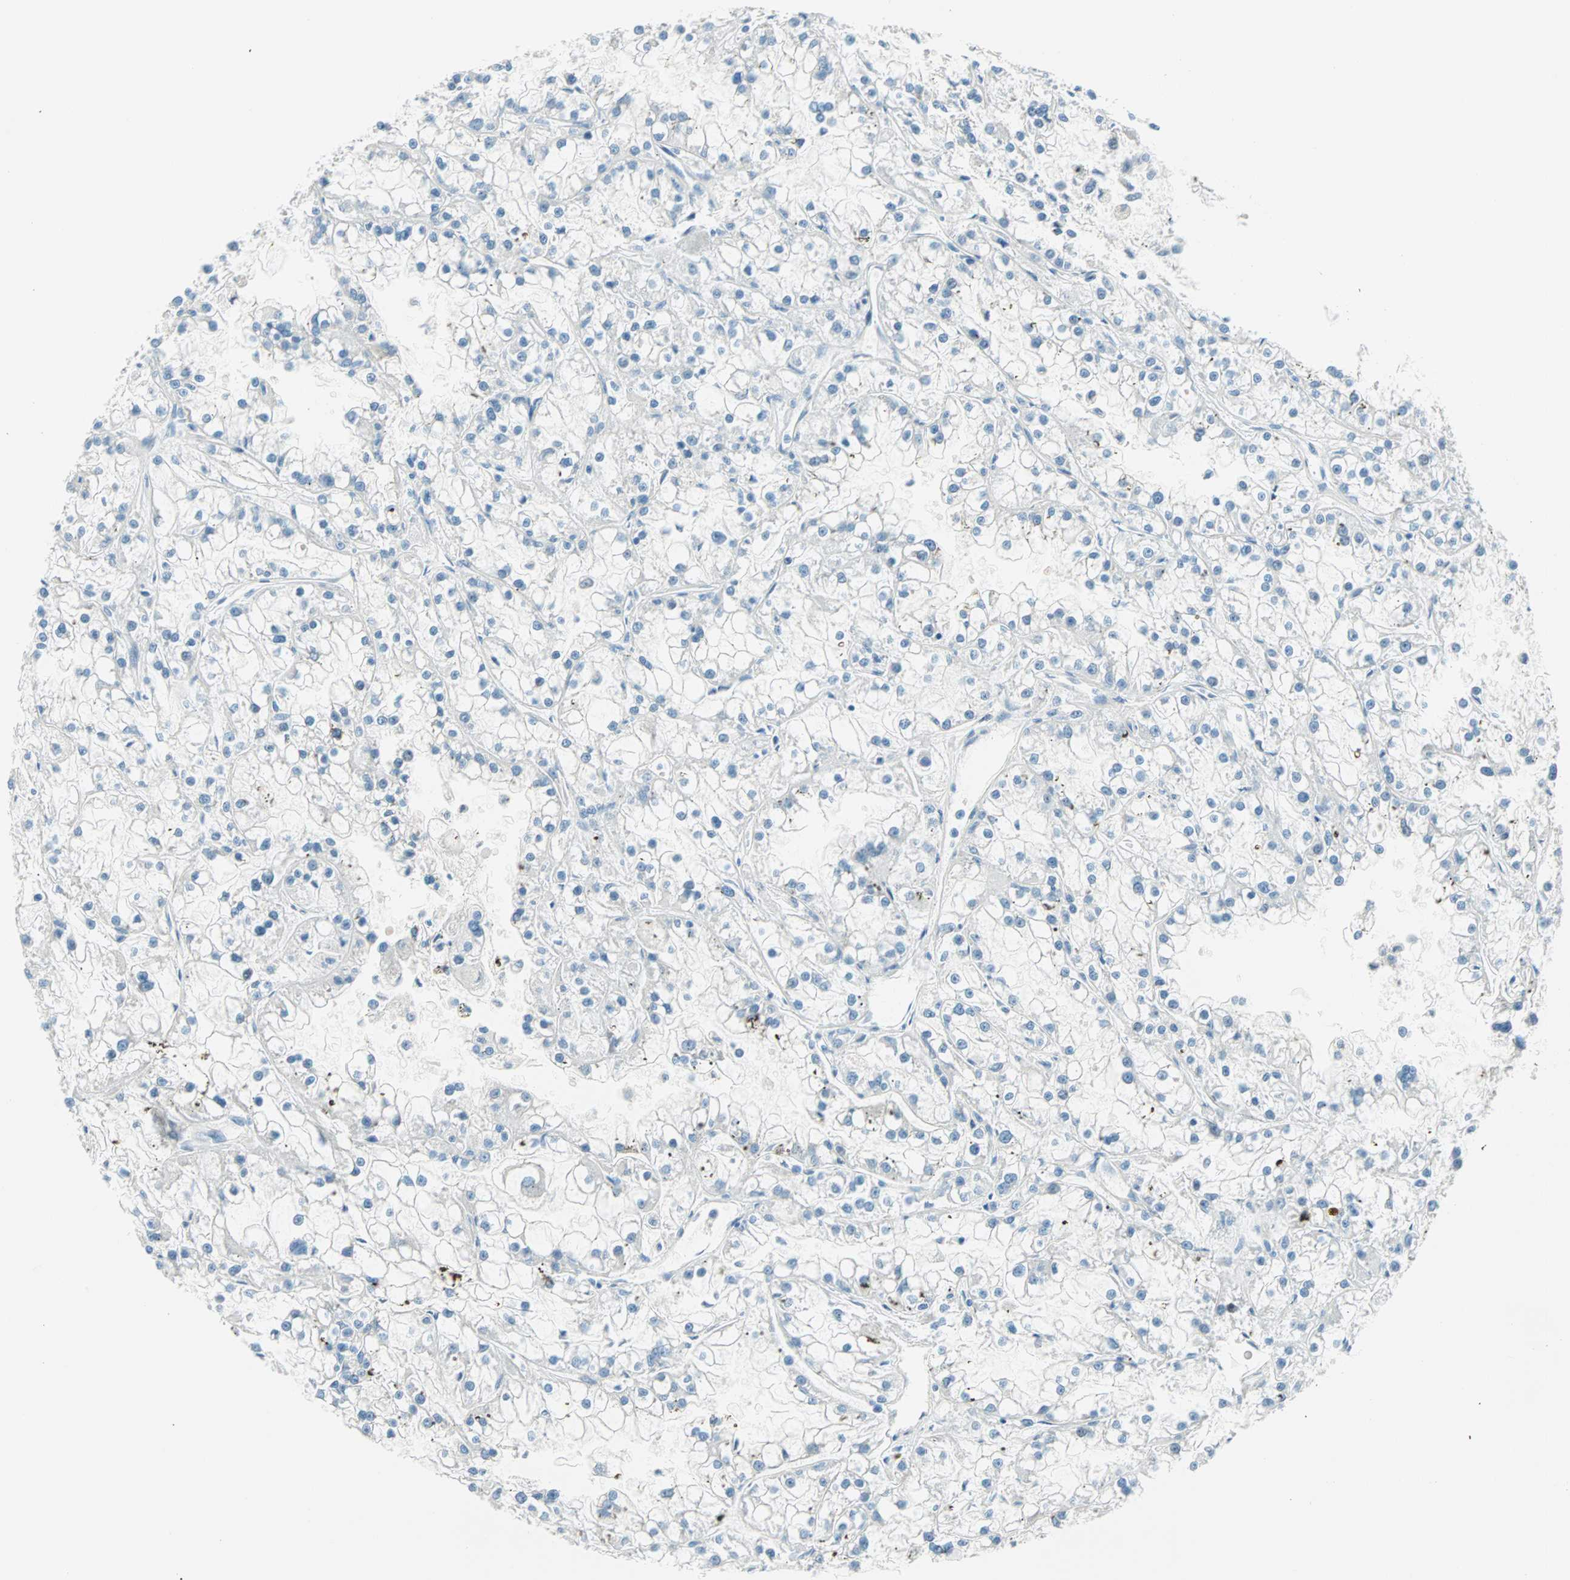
{"staining": {"intensity": "negative", "quantity": "none", "location": "none"}, "tissue": "renal cancer", "cell_type": "Tumor cells", "image_type": "cancer", "snomed": [{"axis": "morphology", "description": "Adenocarcinoma, NOS"}, {"axis": "topography", "description": "Kidney"}], "caption": "Renal adenocarcinoma was stained to show a protein in brown. There is no significant staining in tumor cells.", "gene": "TMEM163", "patient": {"sex": "female", "age": 52}}